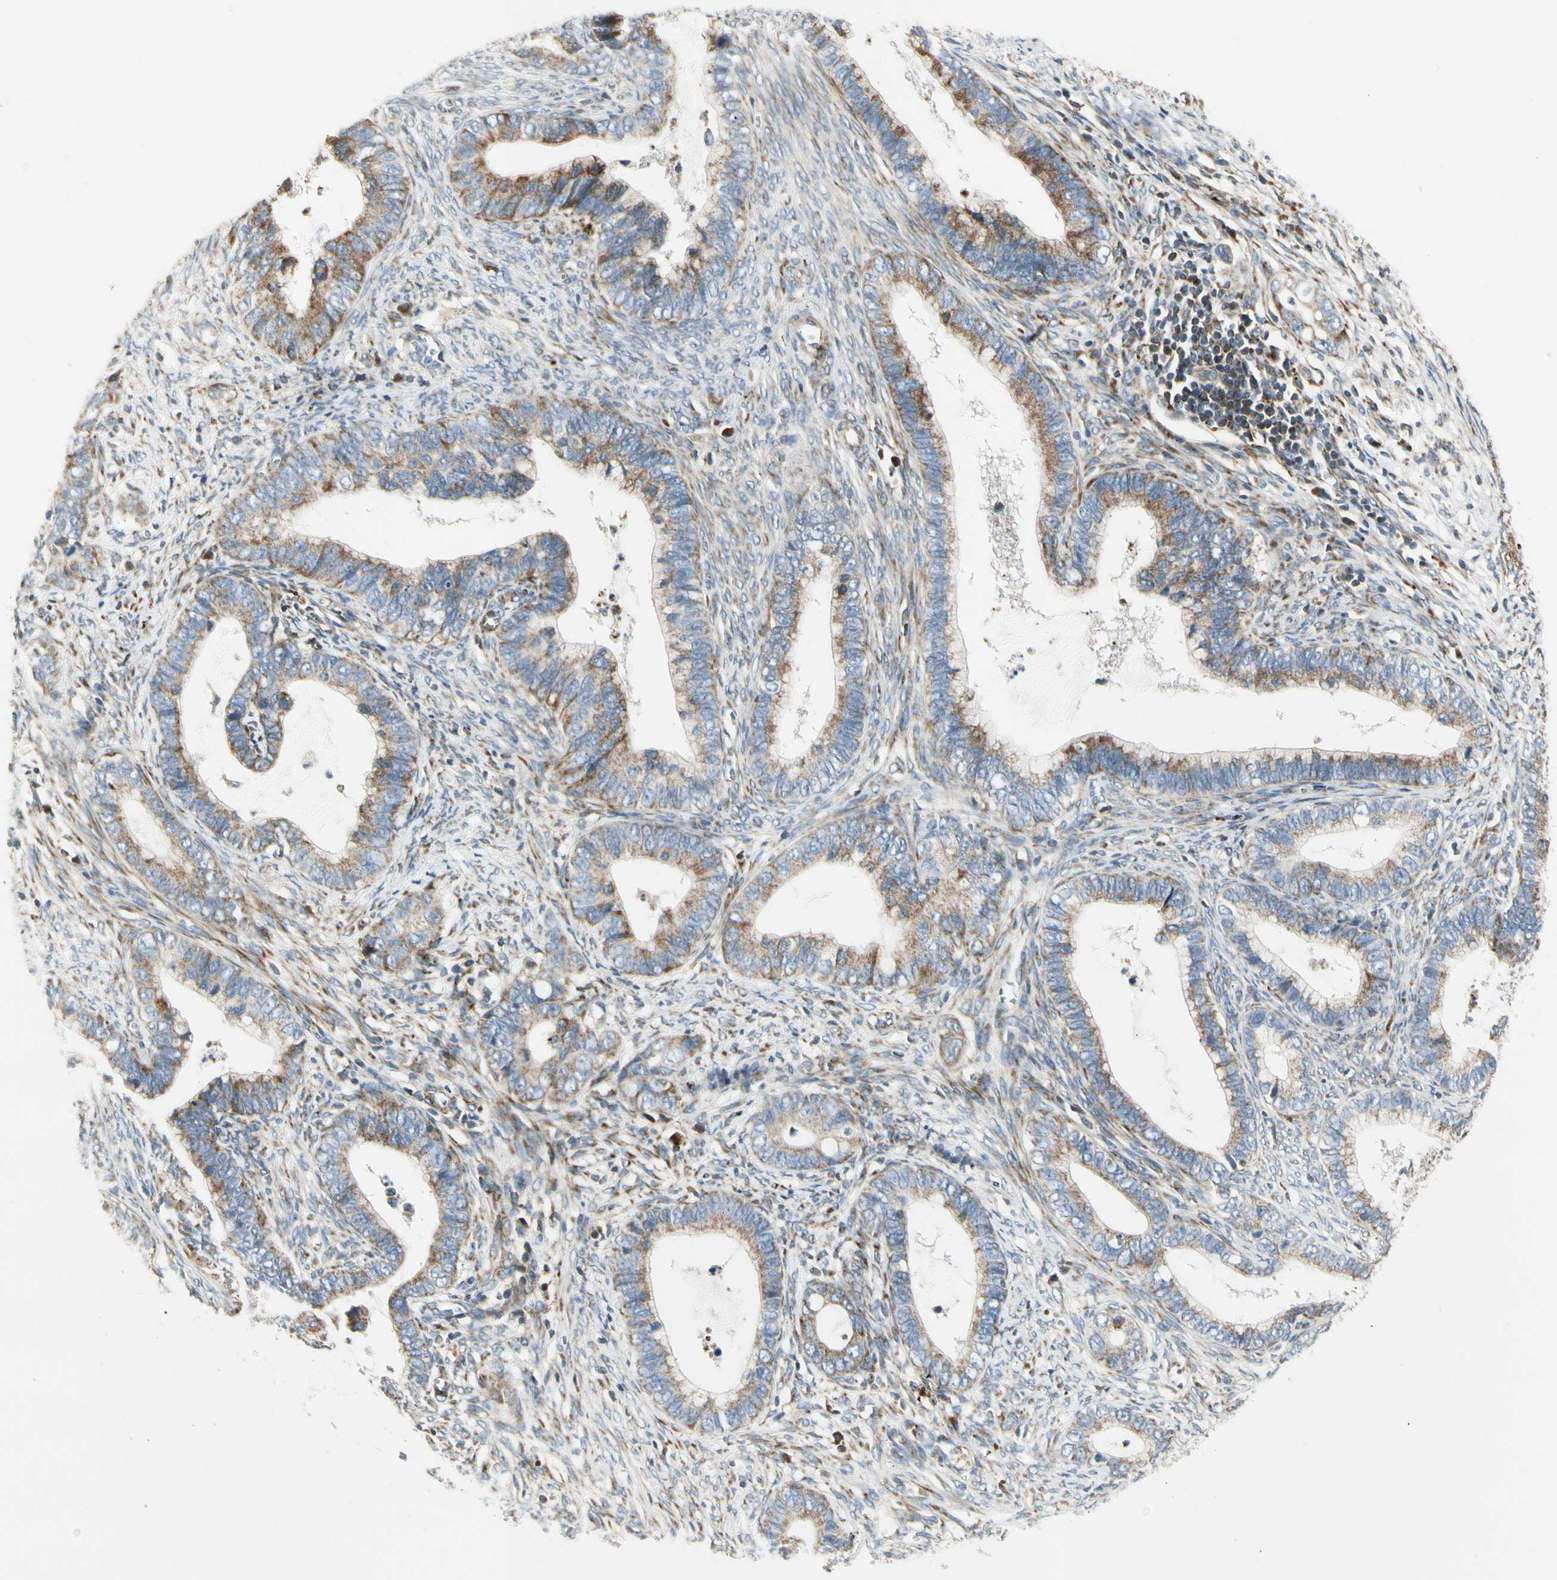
{"staining": {"intensity": "weak", "quantity": ">75%", "location": "cytoplasmic/membranous"}, "tissue": "cervical cancer", "cell_type": "Tumor cells", "image_type": "cancer", "snomed": [{"axis": "morphology", "description": "Adenocarcinoma, NOS"}, {"axis": "topography", "description": "Cervix"}], "caption": "Cervical cancer (adenocarcinoma) stained for a protein demonstrates weak cytoplasmic/membranous positivity in tumor cells.", "gene": "MRPL9", "patient": {"sex": "female", "age": 44}}